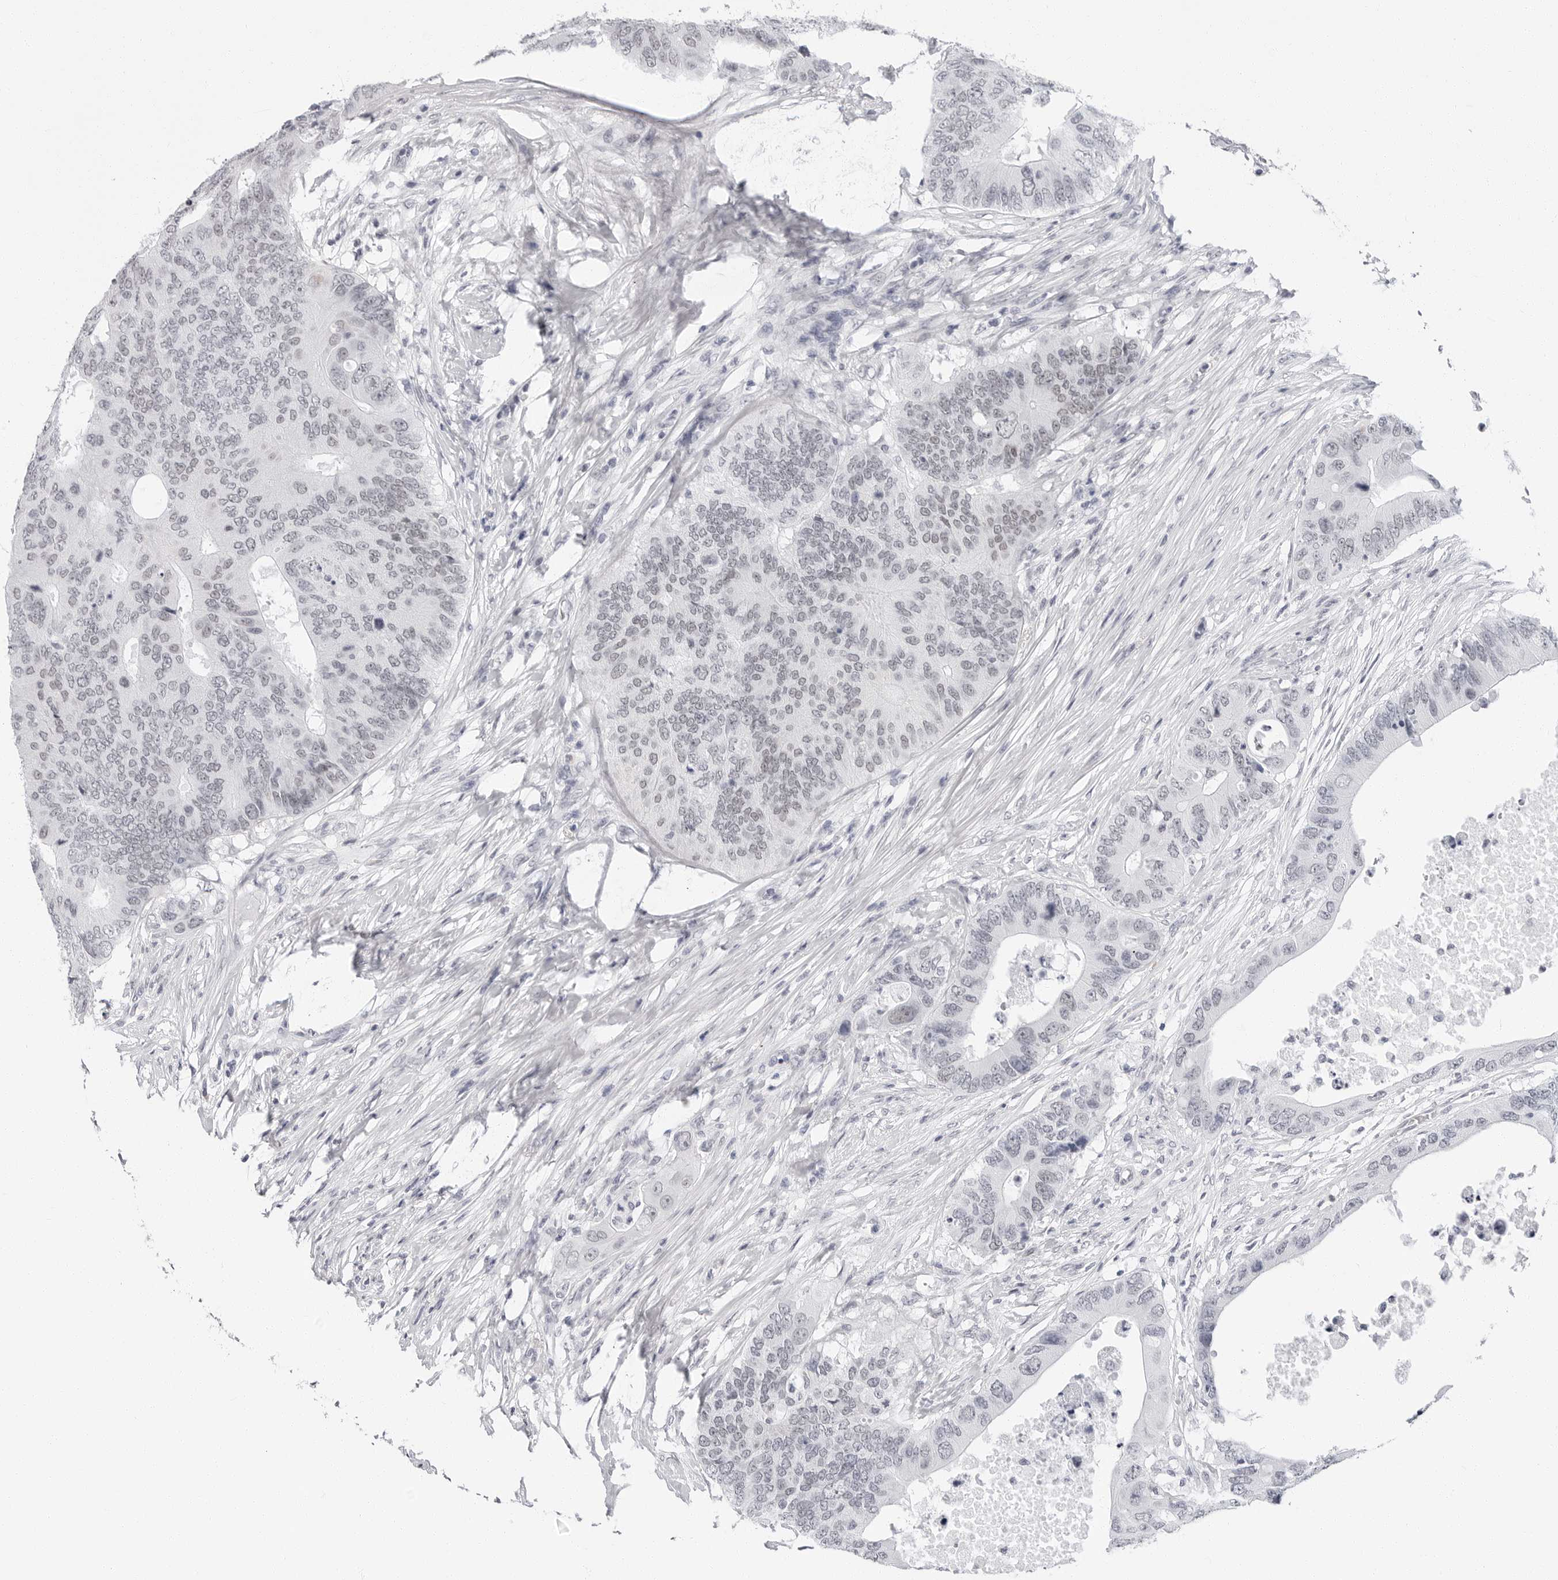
{"staining": {"intensity": "negative", "quantity": "none", "location": "none"}, "tissue": "colorectal cancer", "cell_type": "Tumor cells", "image_type": "cancer", "snomed": [{"axis": "morphology", "description": "Adenocarcinoma, NOS"}, {"axis": "topography", "description": "Colon"}], "caption": "Immunohistochemistry (IHC) micrograph of neoplastic tissue: colorectal cancer stained with DAB (3,3'-diaminobenzidine) shows no significant protein positivity in tumor cells.", "gene": "VEZF1", "patient": {"sex": "male", "age": 71}}